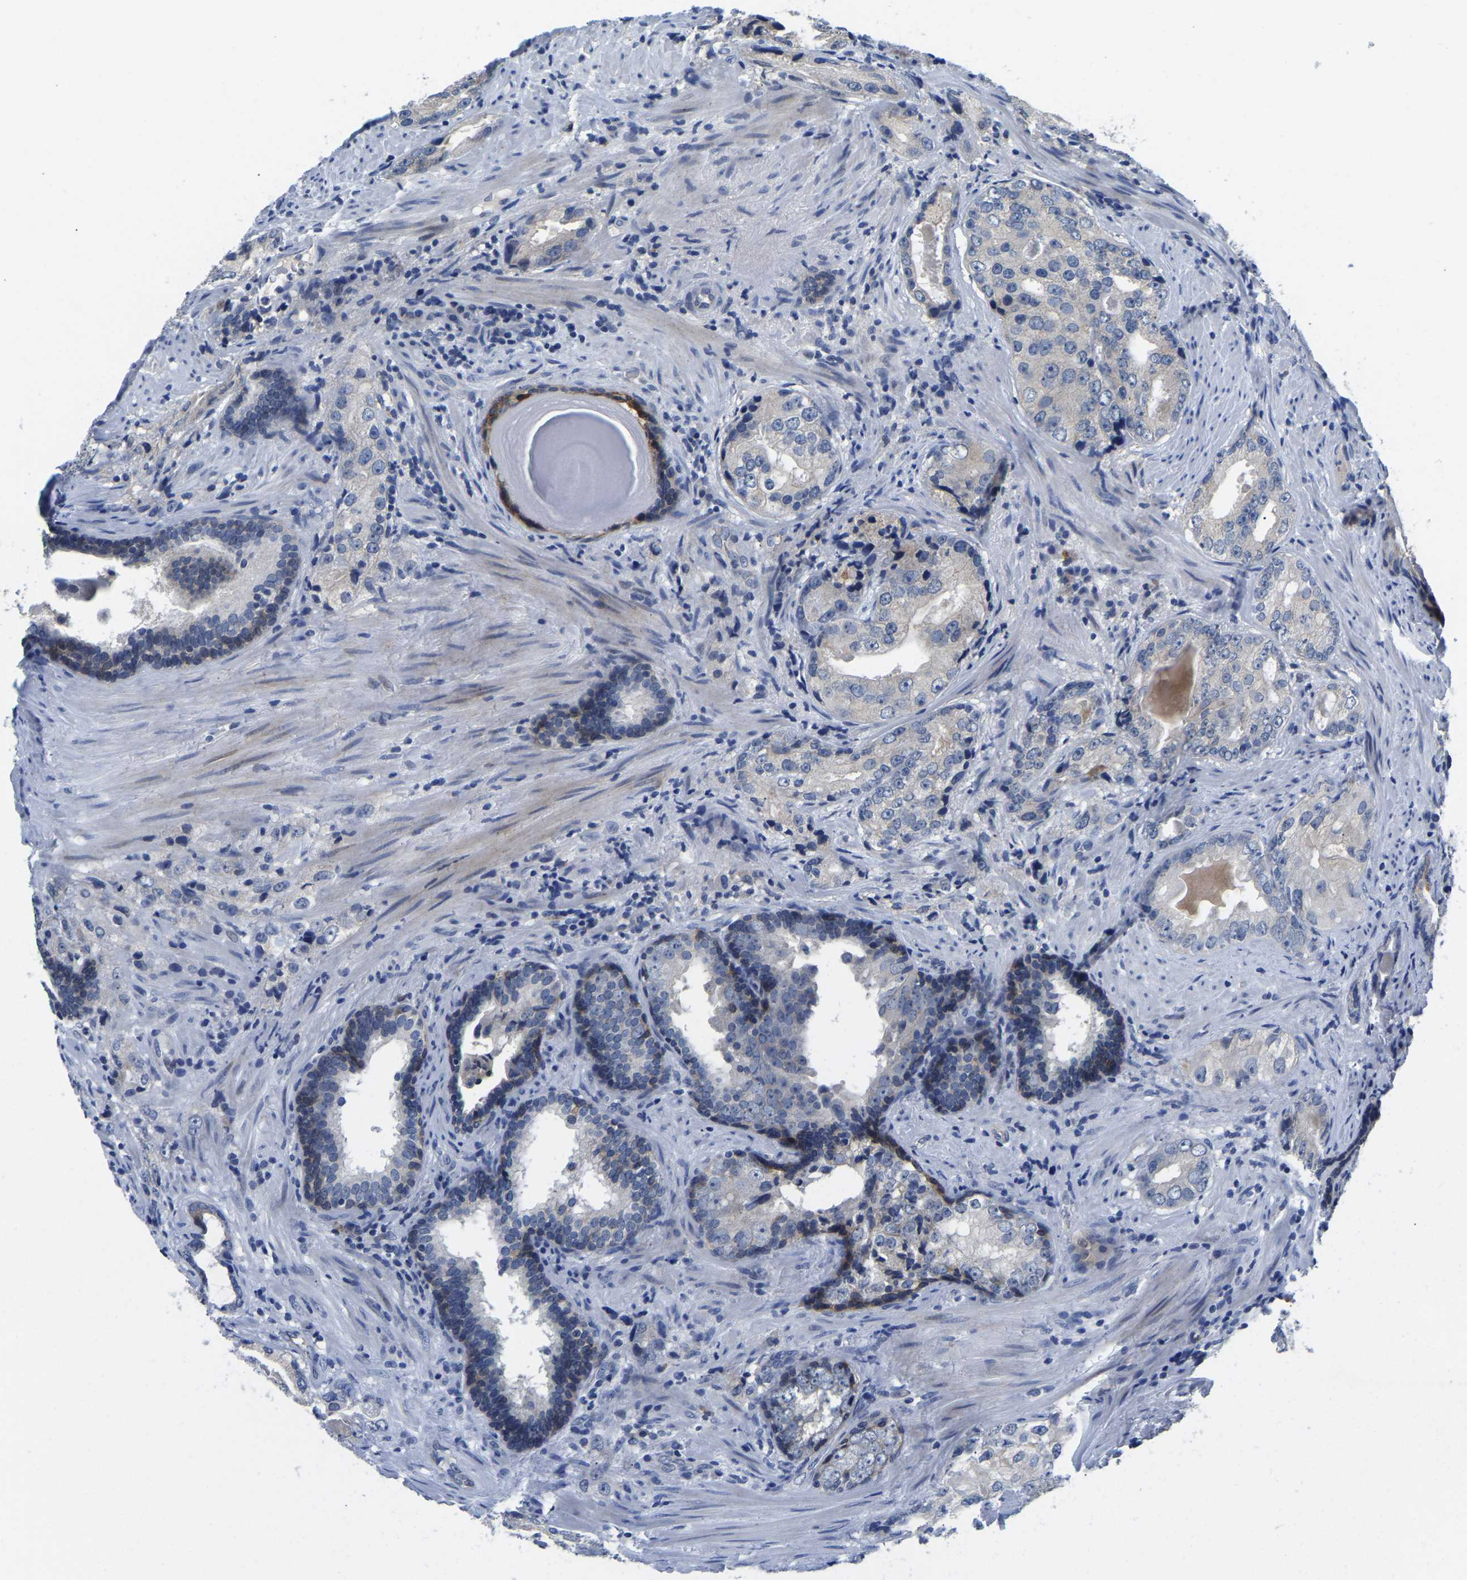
{"staining": {"intensity": "negative", "quantity": "none", "location": "none"}, "tissue": "prostate cancer", "cell_type": "Tumor cells", "image_type": "cancer", "snomed": [{"axis": "morphology", "description": "Adenocarcinoma, High grade"}, {"axis": "topography", "description": "Prostate"}], "caption": "Immunohistochemical staining of human high-grade adenocarcinoma (prostate) reveals no significant staining in tumor cells.", "gene": "ITGA2", "patient": {"sex": "male", "age": 66}}